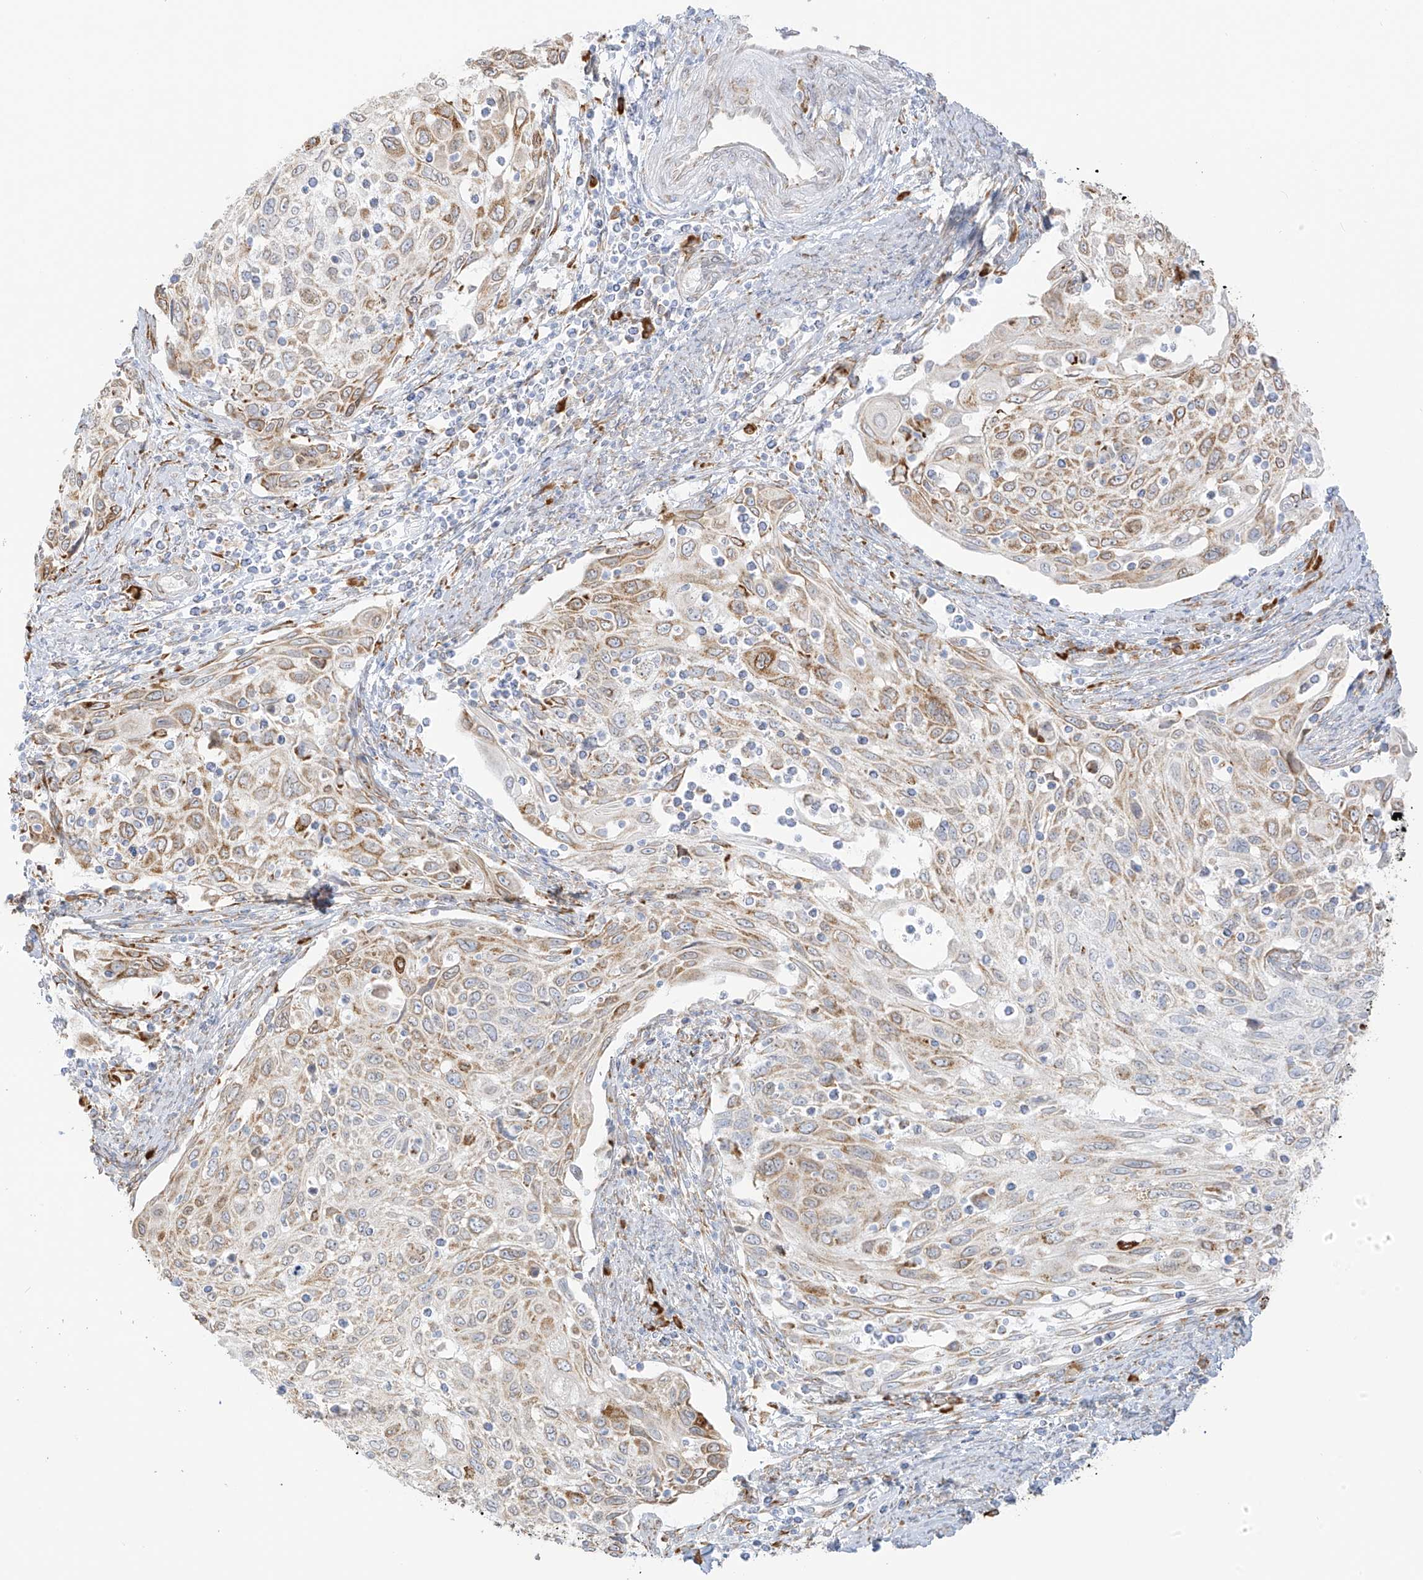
{"staining": {"intensity": "weak", "quantity": "25%-75%", "location": "cytoplasmic/membranous"}, "tissue": "cervical cancer", "cell_type": "Tumor cells", "image_type": "cancer", "snomed": [{"axis": "morphology", "description": "Squamous cell carcinoma, NOS"}, {"axis": "topography", "description": "Cervix"}], "caption": "Squamous cell carcinoma (cervical) stained with DAB immunohistochemistry (IHC) displays low levels of weak cytoplasmic/membranous expression in approximately 25%-75% of tumor cells. The staining is performed using DAB brown chromogen to label protein expression. The nuclei are counter-stained blue using hematoxylin.", "gene": "LRRC59", "patient": {"sex": "female", "age": 70}}